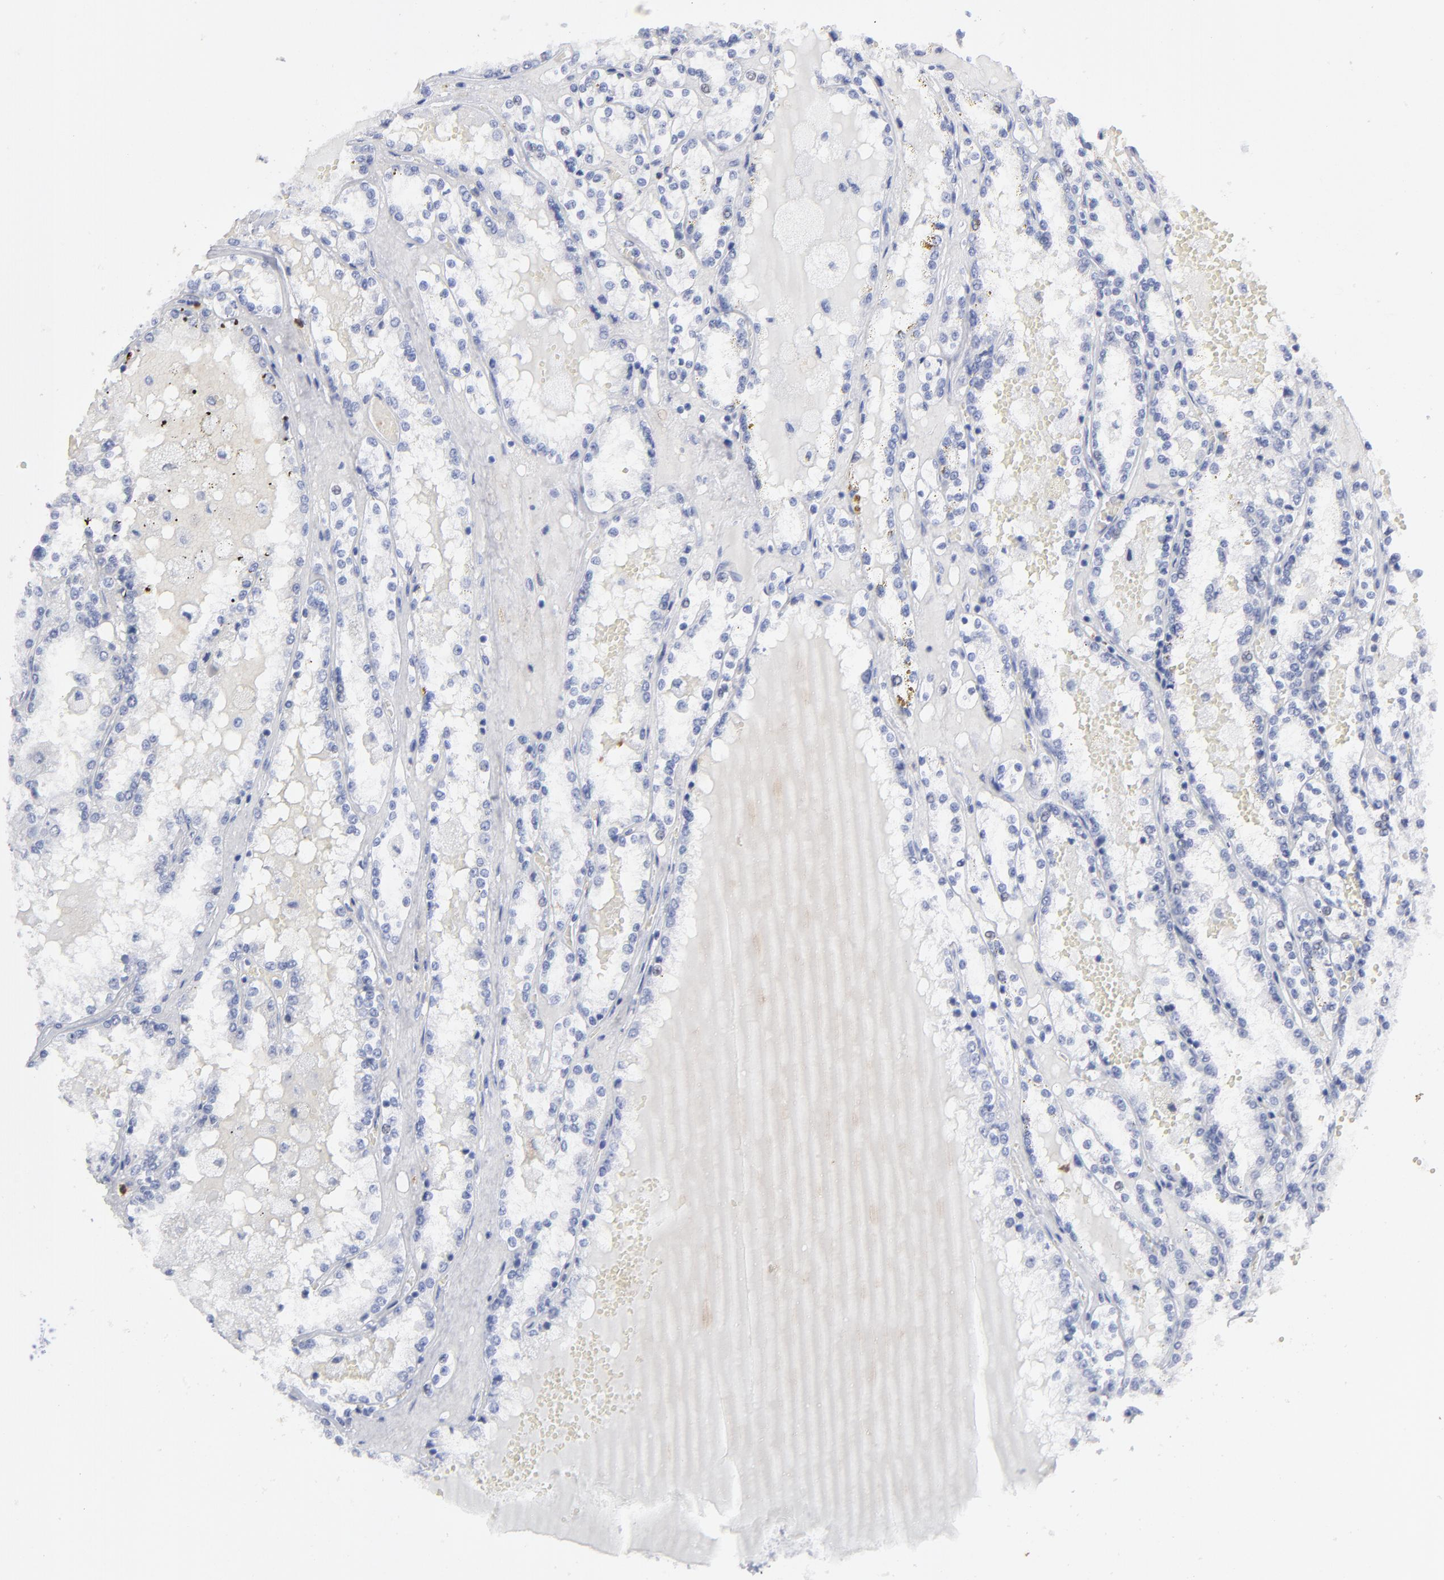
{"staining": {"intensity": "negative", "quantity": "none", "location": "none"}, "tissue": "renal cancer", "cell_type": "Tumor cells", "image_type": "cancer", "snomed": [{"axis": "morphology", "description": "Adenocarcinoma, NOS"}, {"axis": "topography", "description": "Kidney"}], "caption": "A micrograph of renal cancer stained for a protein shows no brown staining in tumor cells. Brightfield microscopy of IHC stained with DAB (3,3'-diaminobenzidine) (brown) and hematoxylin (blue), captured at high magnification.", "gene": "ARG1", "patient": {"sex": "female", "age": 56}}